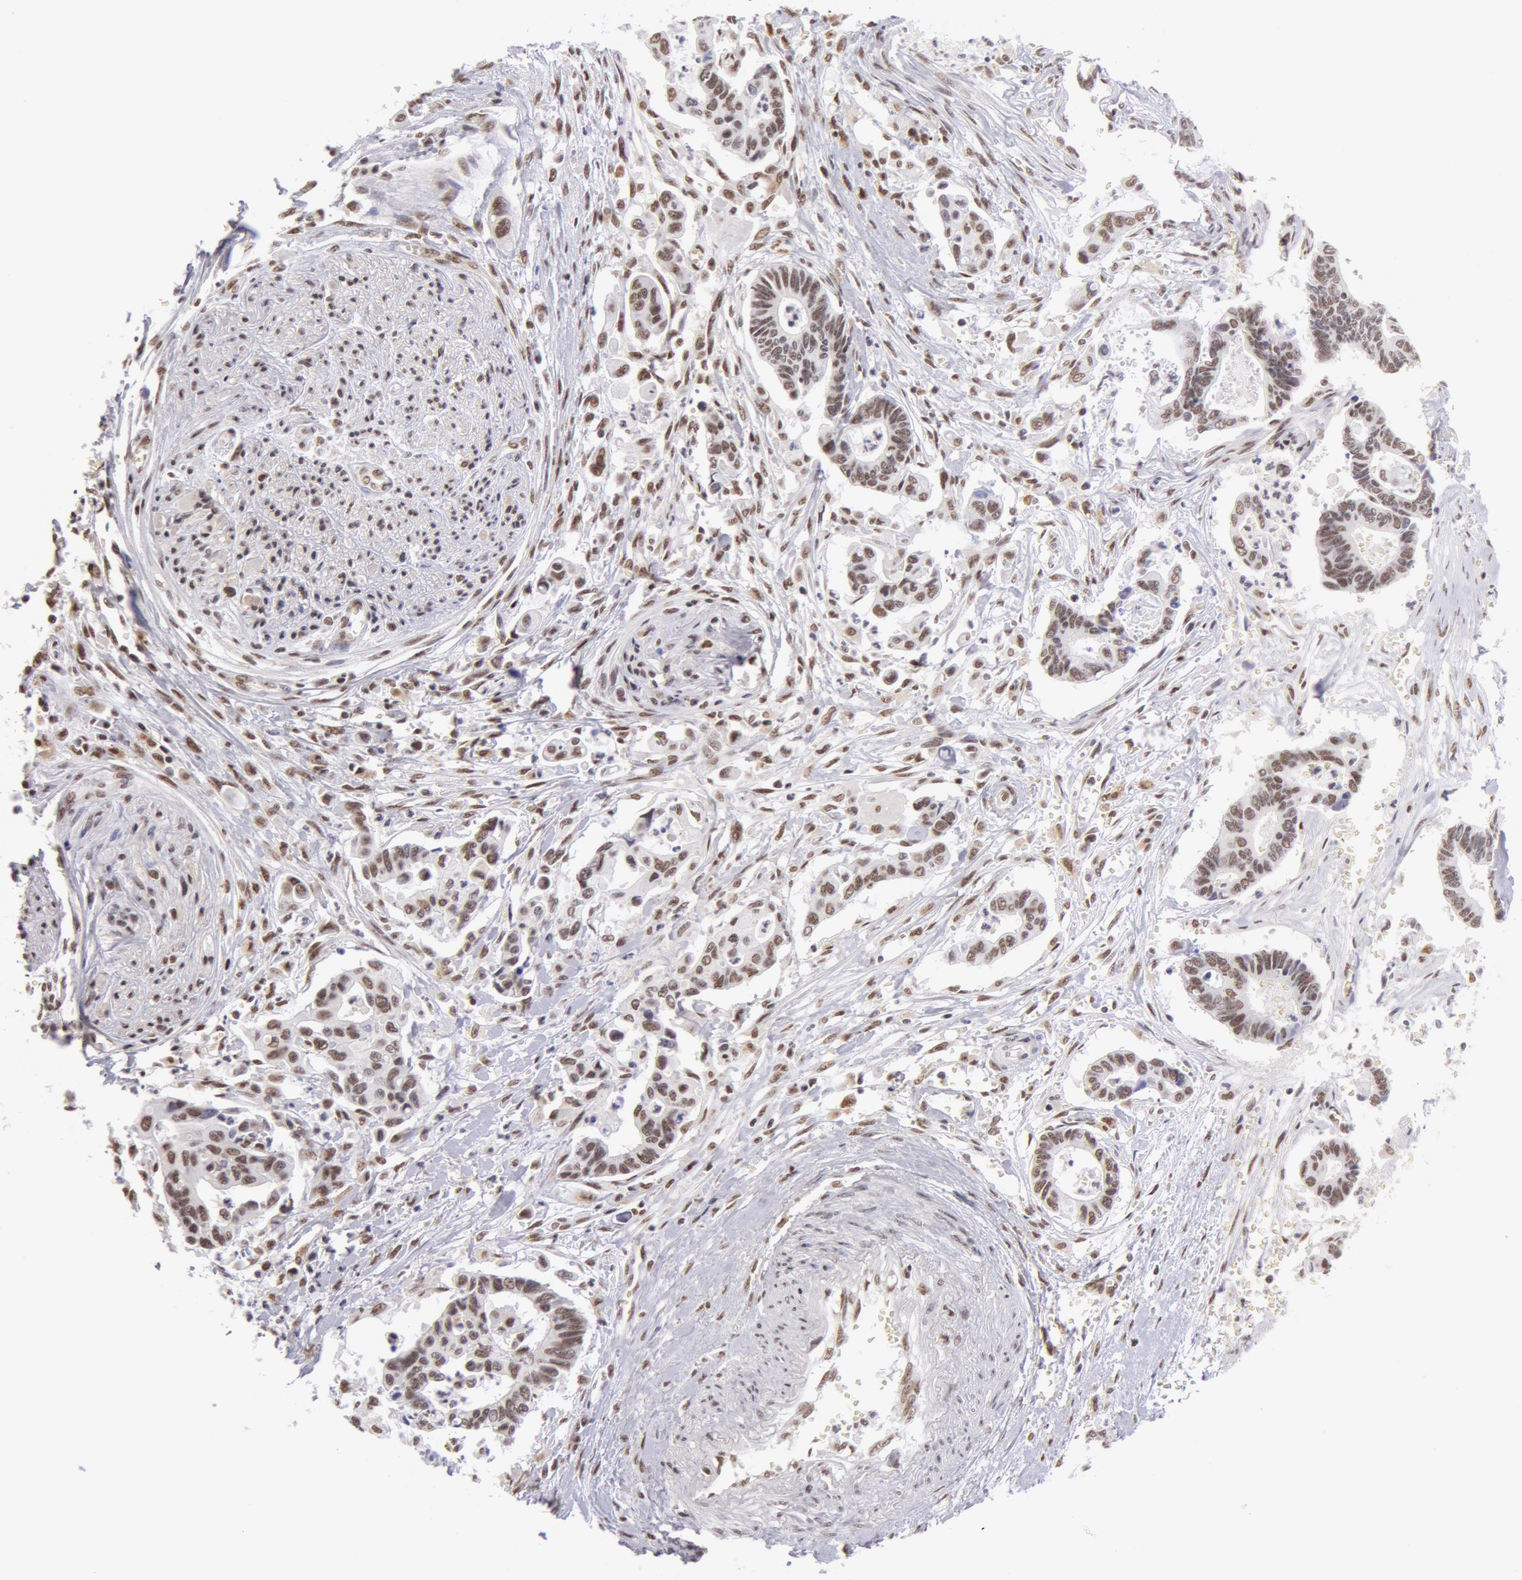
{"staining": {"intensity": "weak", "quantity": "25%-75%", "location": "nuclear"}, "tissue": "pancreatic cancer", "cell_type": "Tumor cells", "image_type": "cancer", "snomed": [{"axis": "morphology", "description": "Adenocarcinoma, NOS"}, {"axis": "topography", "description": "Pancreas"}], "caption": "Weak nuclear positivity is seen in approximately 25%-75% of tumor cells in adenocarcinoma (pancreatic). Immunohistochemistry stains the protein in brown and the nuclei are stained blue.", "gene": "VRTN", "patient": {"sex": "female", "age": 70}}